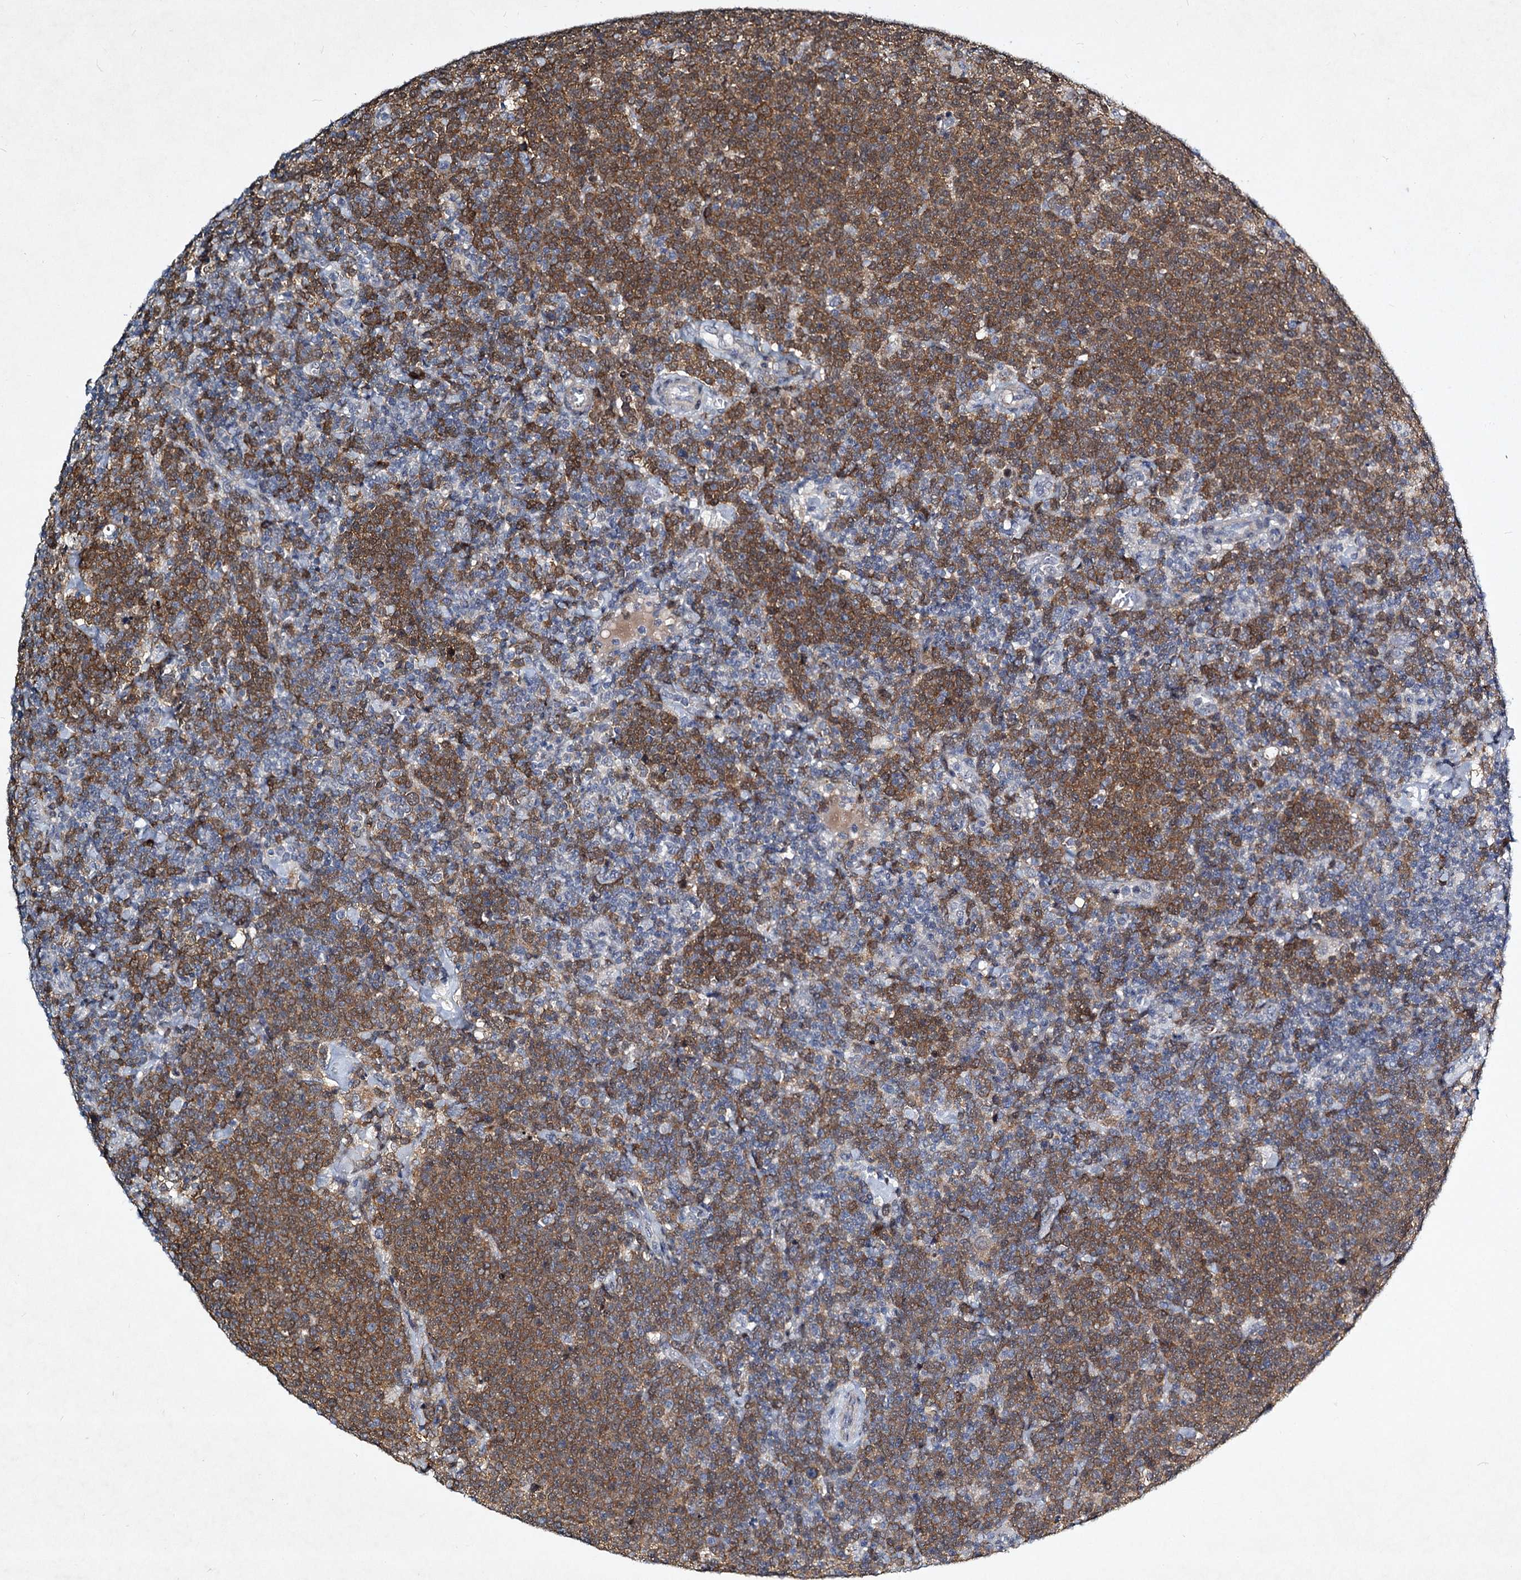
{"staining": {"intensity": "moderate", "quantity": "25%-75%", "location": "cytoplasmic/membranous"}, "tissue": "lymphoma", "cell_type": "Tumor cells", "image_type": "cancer", "snomed": [{"axis": "morphology", "description": "Malignant lymphoma, non-Hodgkin's type, High grade"}, {"axis": "topography", "description": "Lymph node"}], "caption": "Immunohistochemistry (IHC) photomicrograph of malignant lymphoma, non-Hodgkin's type (high-grade) stained for a protein (brown), which reveals medium levels of moderate cytoplasmic/membranous expression in approximately 25%-75% of tumor cells.", "gene": "STAP1", "patient": {"sex": "male", "age": 61}}